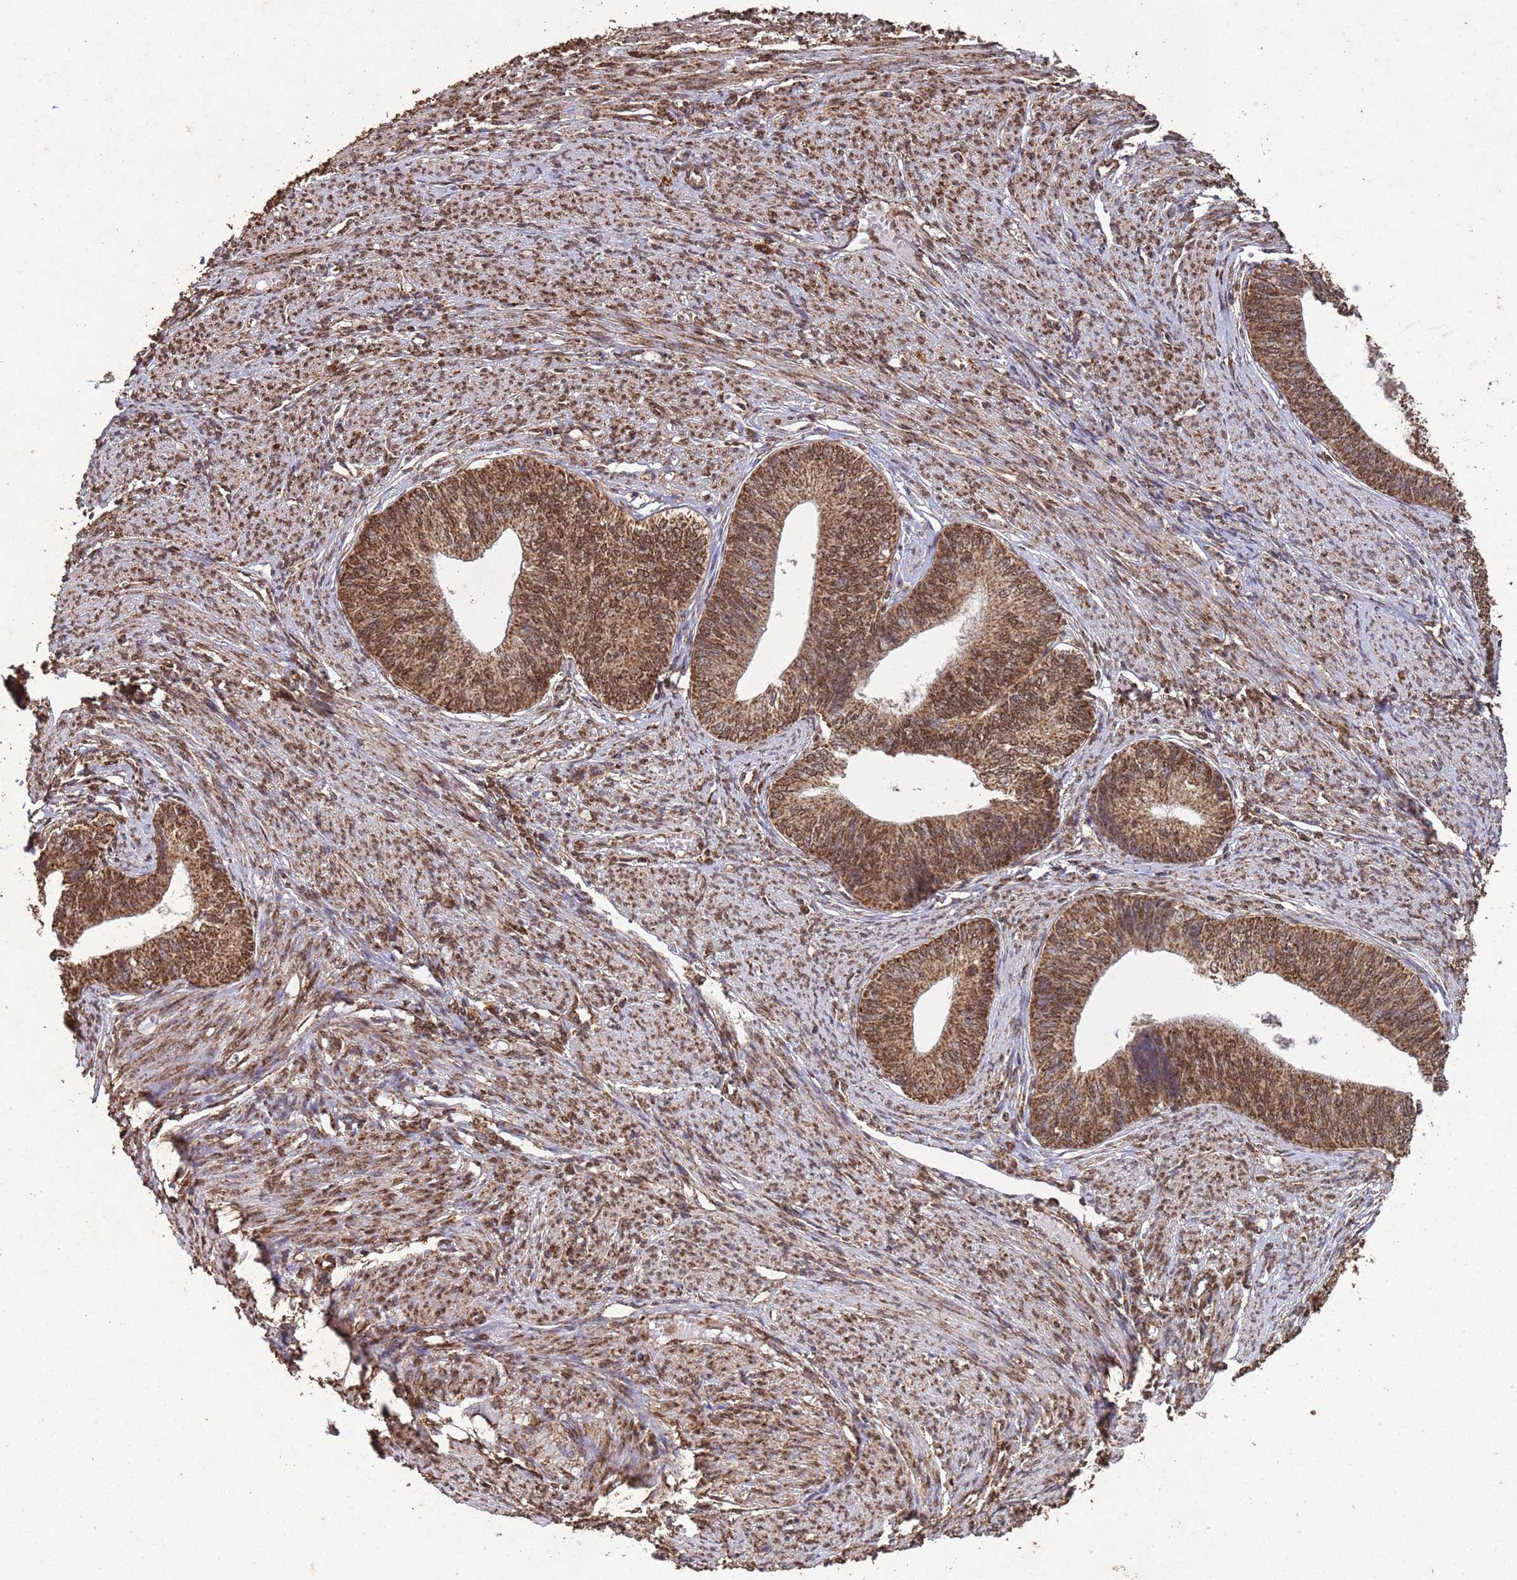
{"staining": {"intensity": "moderate", "quantity": ">75%", "location": "cytoplasmic/membranous,nuclear"}, "tissue": "endometrial cancer", "cell_type": "Tumor cells", "image_type": "cancer", "snomed": [{"axis": "morphology", "description": "Adenocarcinoma, NOS"}, {"axis": "topography", "description": "Endometrium"}], "caption": "Protein expression by IHC displays moderate cytoplasmic/membranous and nuclear expression in about >75% of tumor cells in endometrial cancer (adenocarcinoma).", "gene": "HDAC10", "patient": {"sex": "female", "age": 68}}